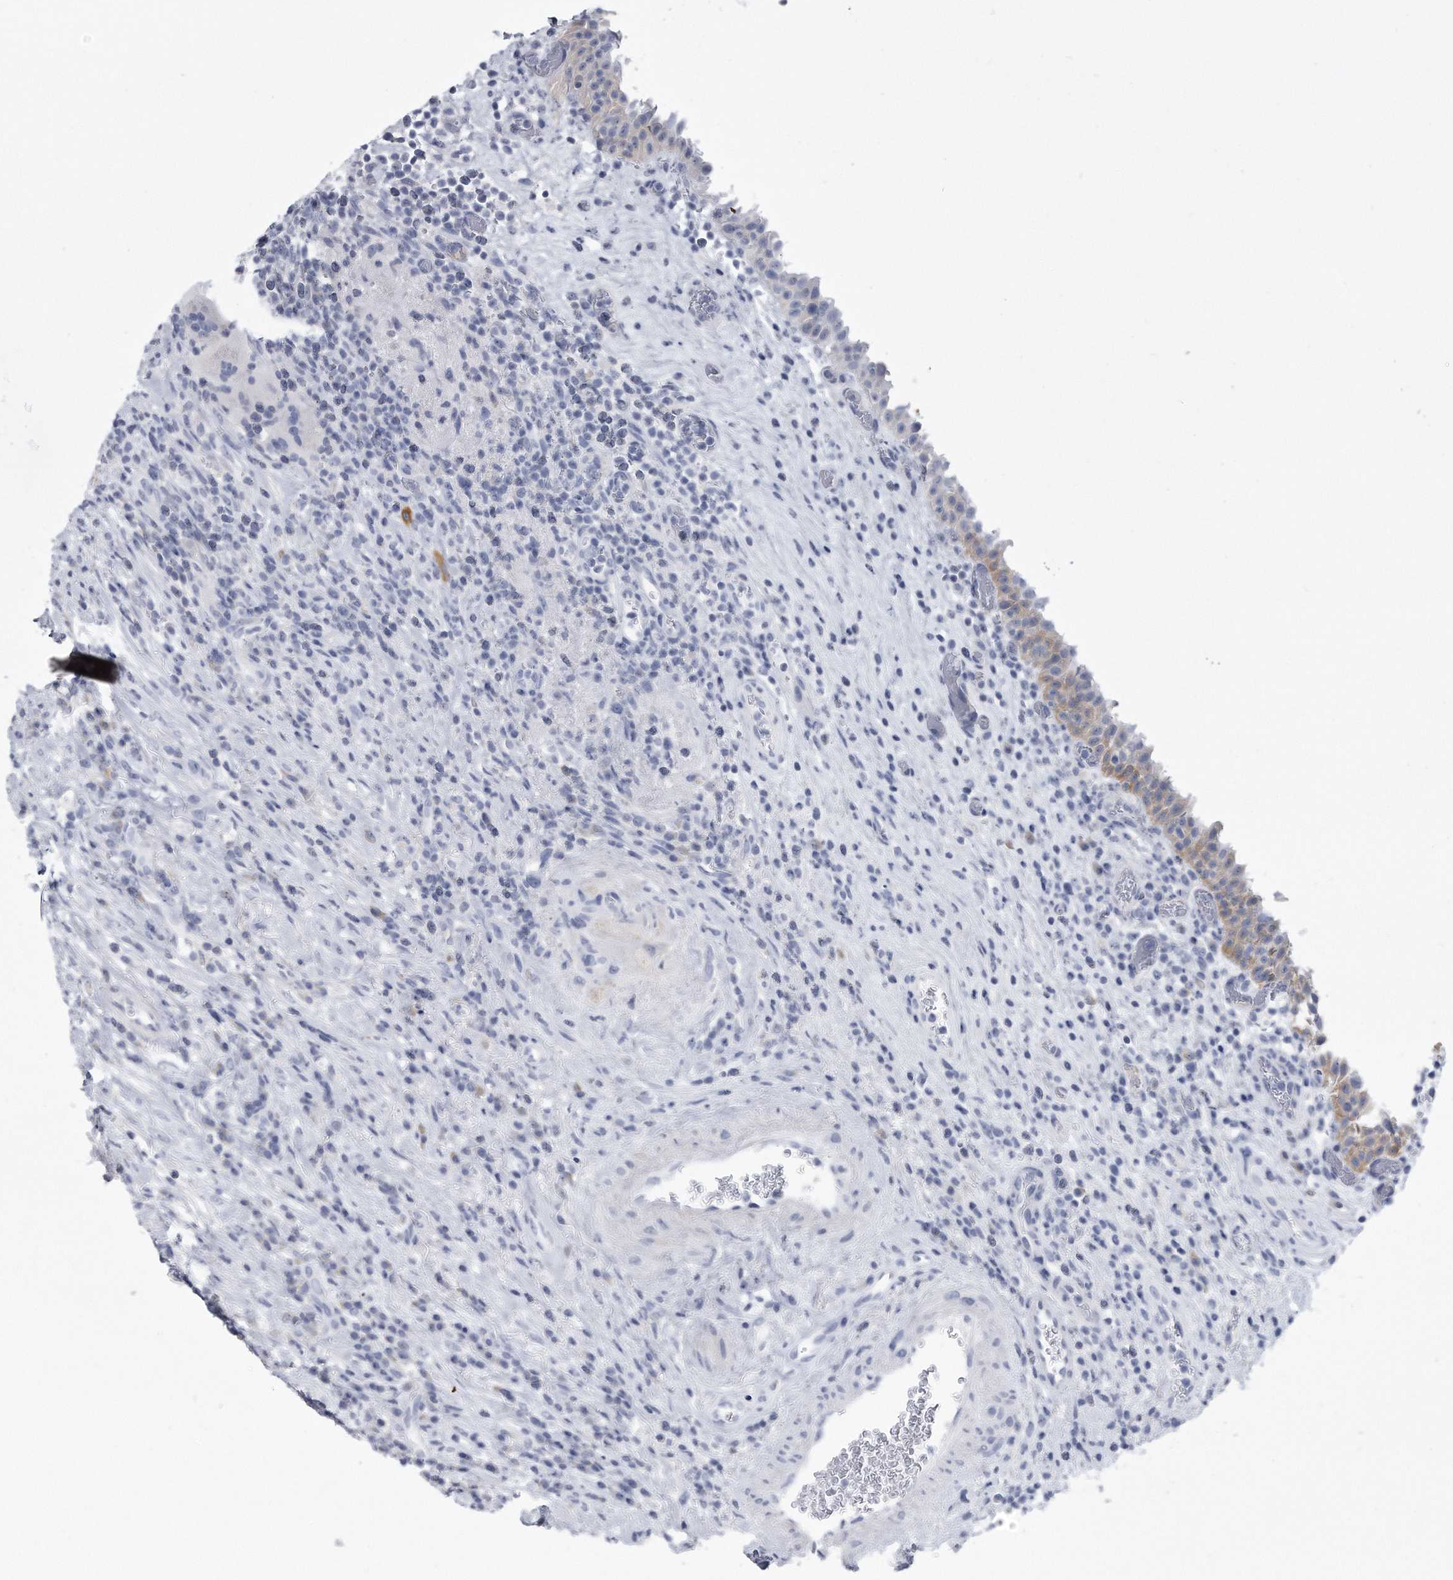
{"staining": {"intensity": "weak", "quantity": "<25%", "location": "cytoplasmic/membranous"}, "tissue": "urinary bladder", "cell_type": "Urothelial cells", "image_type": "normal", "snomed": [{"axis": "morphology", "description": "Normal tissue, NOS"}, {"axis": "morphology", "description": "Inflammation, NOS"}, {"axis": "topography", "description": "Urinary bladder"}], "caption": "High power microscopy photomicrograph of an immunohistochemistry histopathology image of normal urinary bladder, revealing no significant positivity in urothelial cells. (DAB (3,3'-diaminobenzidine) immunohistochemistry visualized using brightfield microscopy, high magnification).", "gene": "PYGB", "patient": {"sex": "female", "age": 75}}